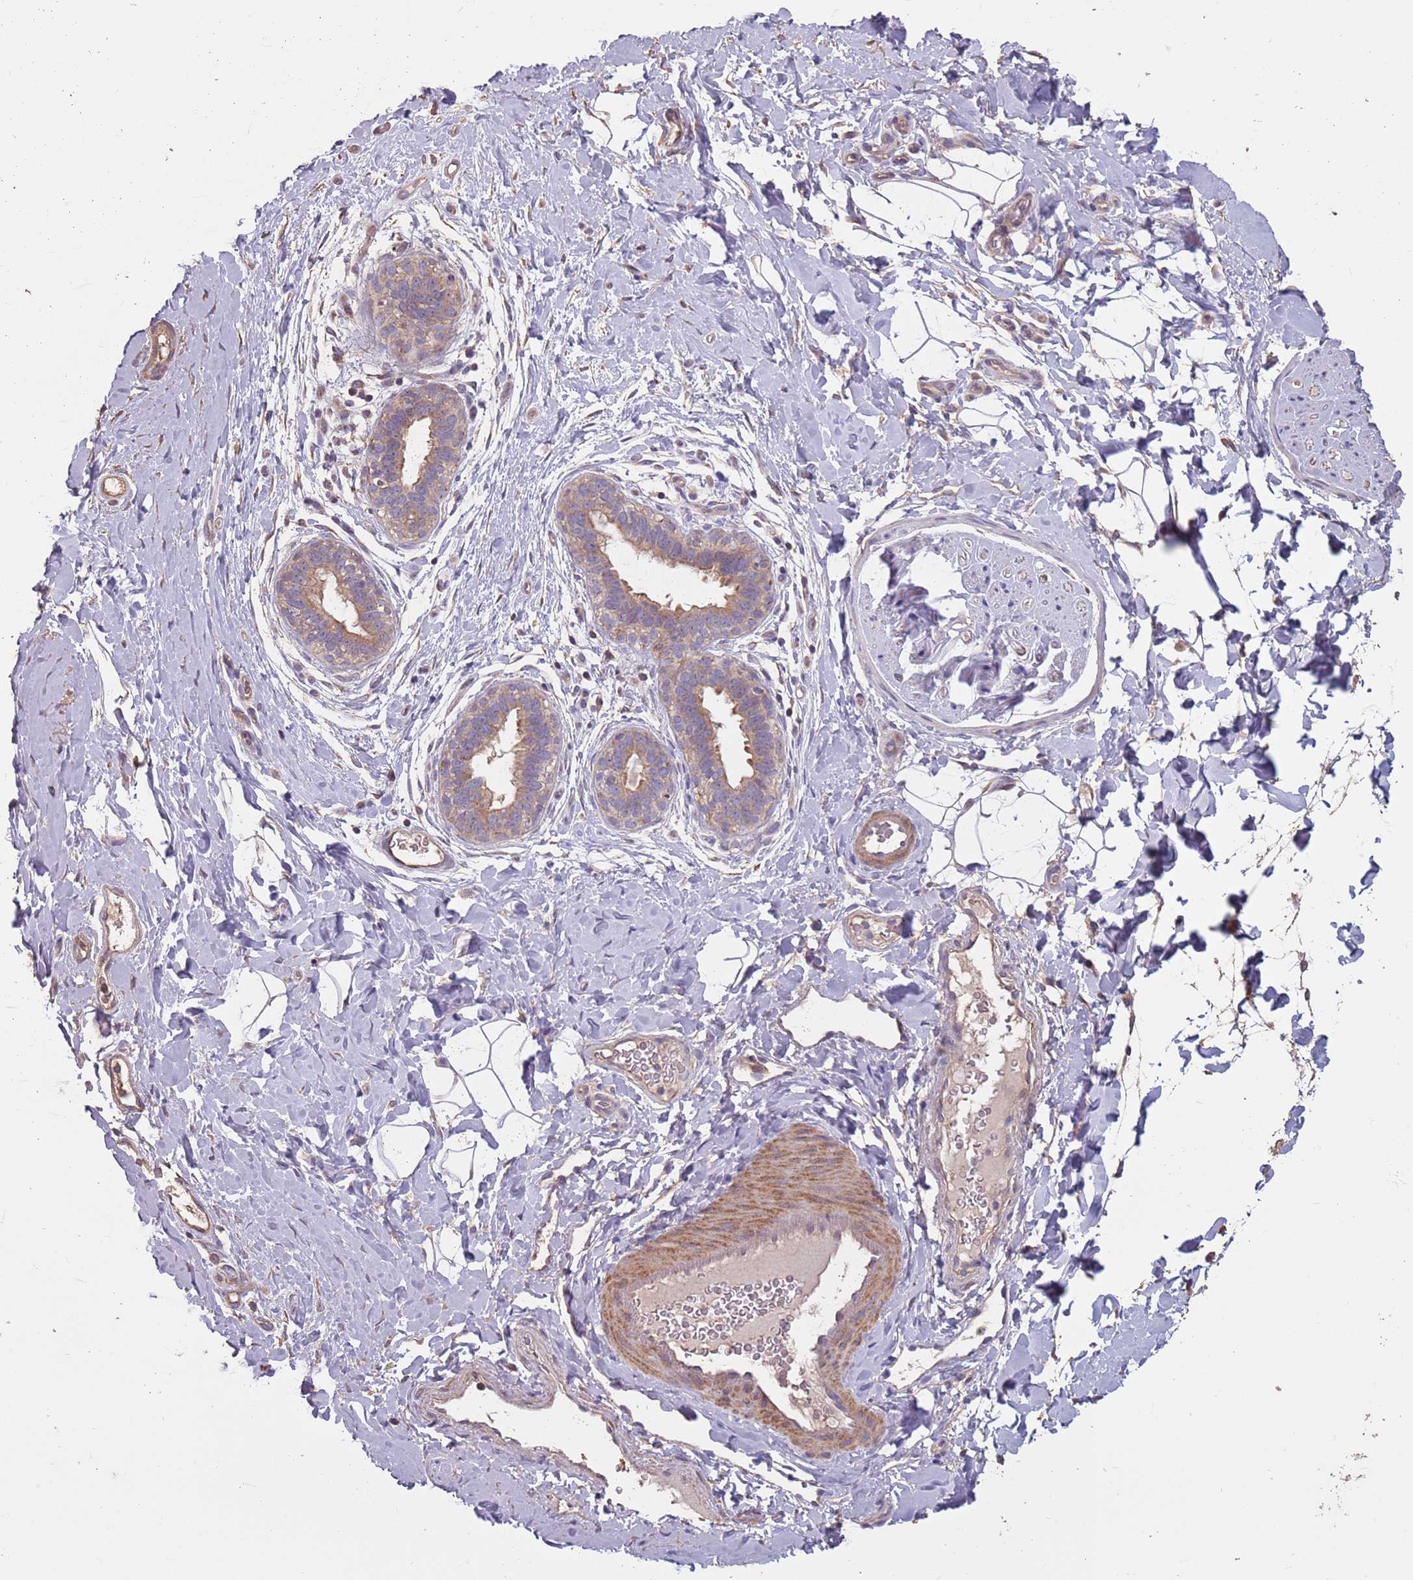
{"staining": {"intensity": "negative", "quantity": "none", "location": "none"}, "tissue": "adipose tissue", "cell_type": "Adipocytes", "image_type": "normal", "snomed": [{"axis": "morphology", "description": "Normal tissue, NOS"}, {"axis": "topography", "description": "Breast"}], "caption": "Immunohistochemistry of unremarkable adipose tissue demonstrates no positivity in adipocytes. Brightfield microscopy of immunohistochemistry stained with DAB (brown) and hematoxylin (blue), captured at high magnification.", "gene": "MBD3L1", "patient": {"sex": "female", "age": 26}}